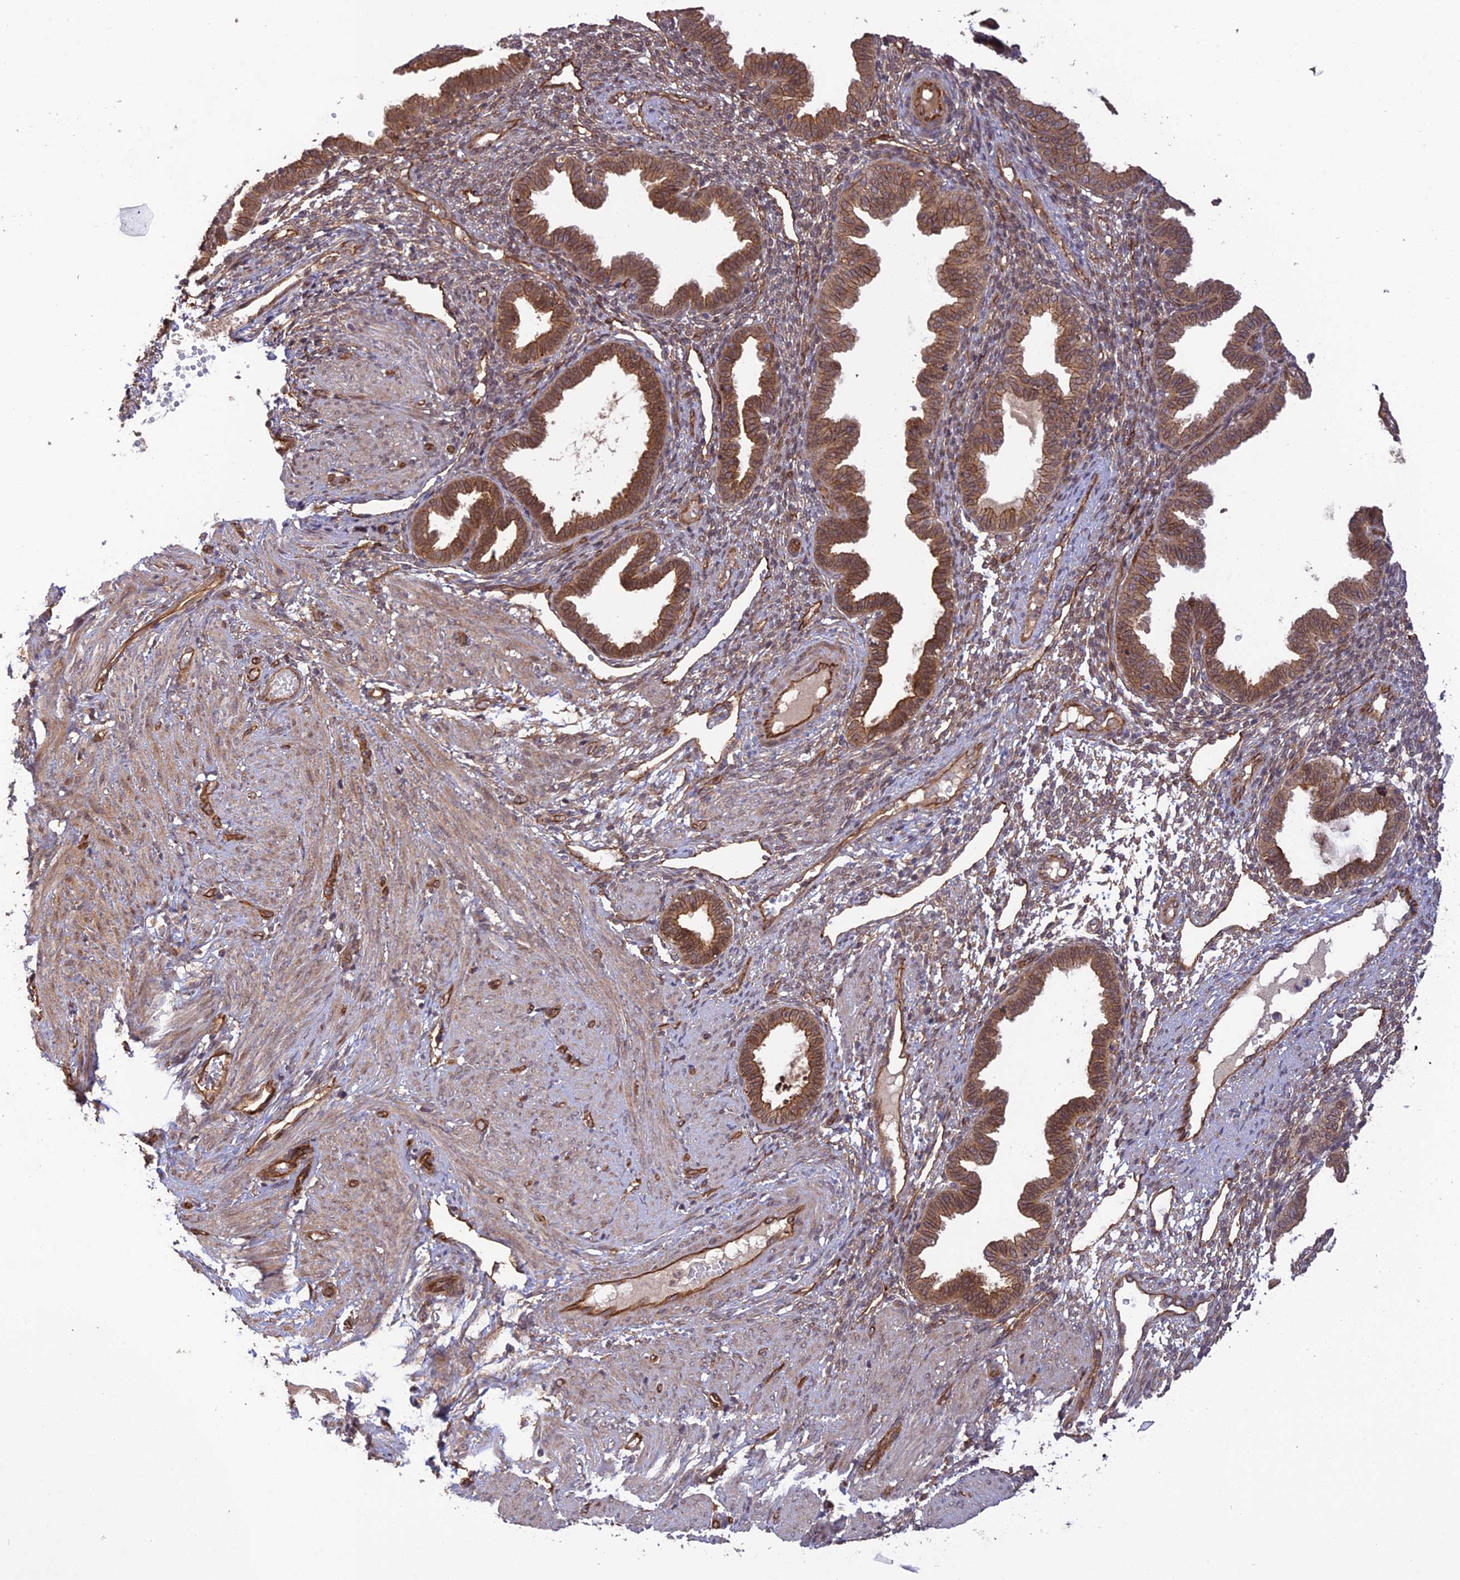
{"staining": {"intensity": "weak", "quantity": "25%-75%", "location": "cytoplasmic/membranous"}, "tissue": "endometrium", "cell_type": "Cells in endometrial stroma", "image_type": "normal", "snomed": [{"axis": "morphology", "description": "Normal tissue, NOS"}, {"axis": "topography", "description": "Endometrium"}], "caption": "This micrograph exhibits normal endometrium stained with immunohistochemistry (IHC) to label a protein in brown. The cytoplasmic/membranous of cells in endometrial stroma show weak positivity for the protein. Nuclei are counter-stained blue.", "gene": "HOMER2", "patient": {"sex": "female", "age": 33}}